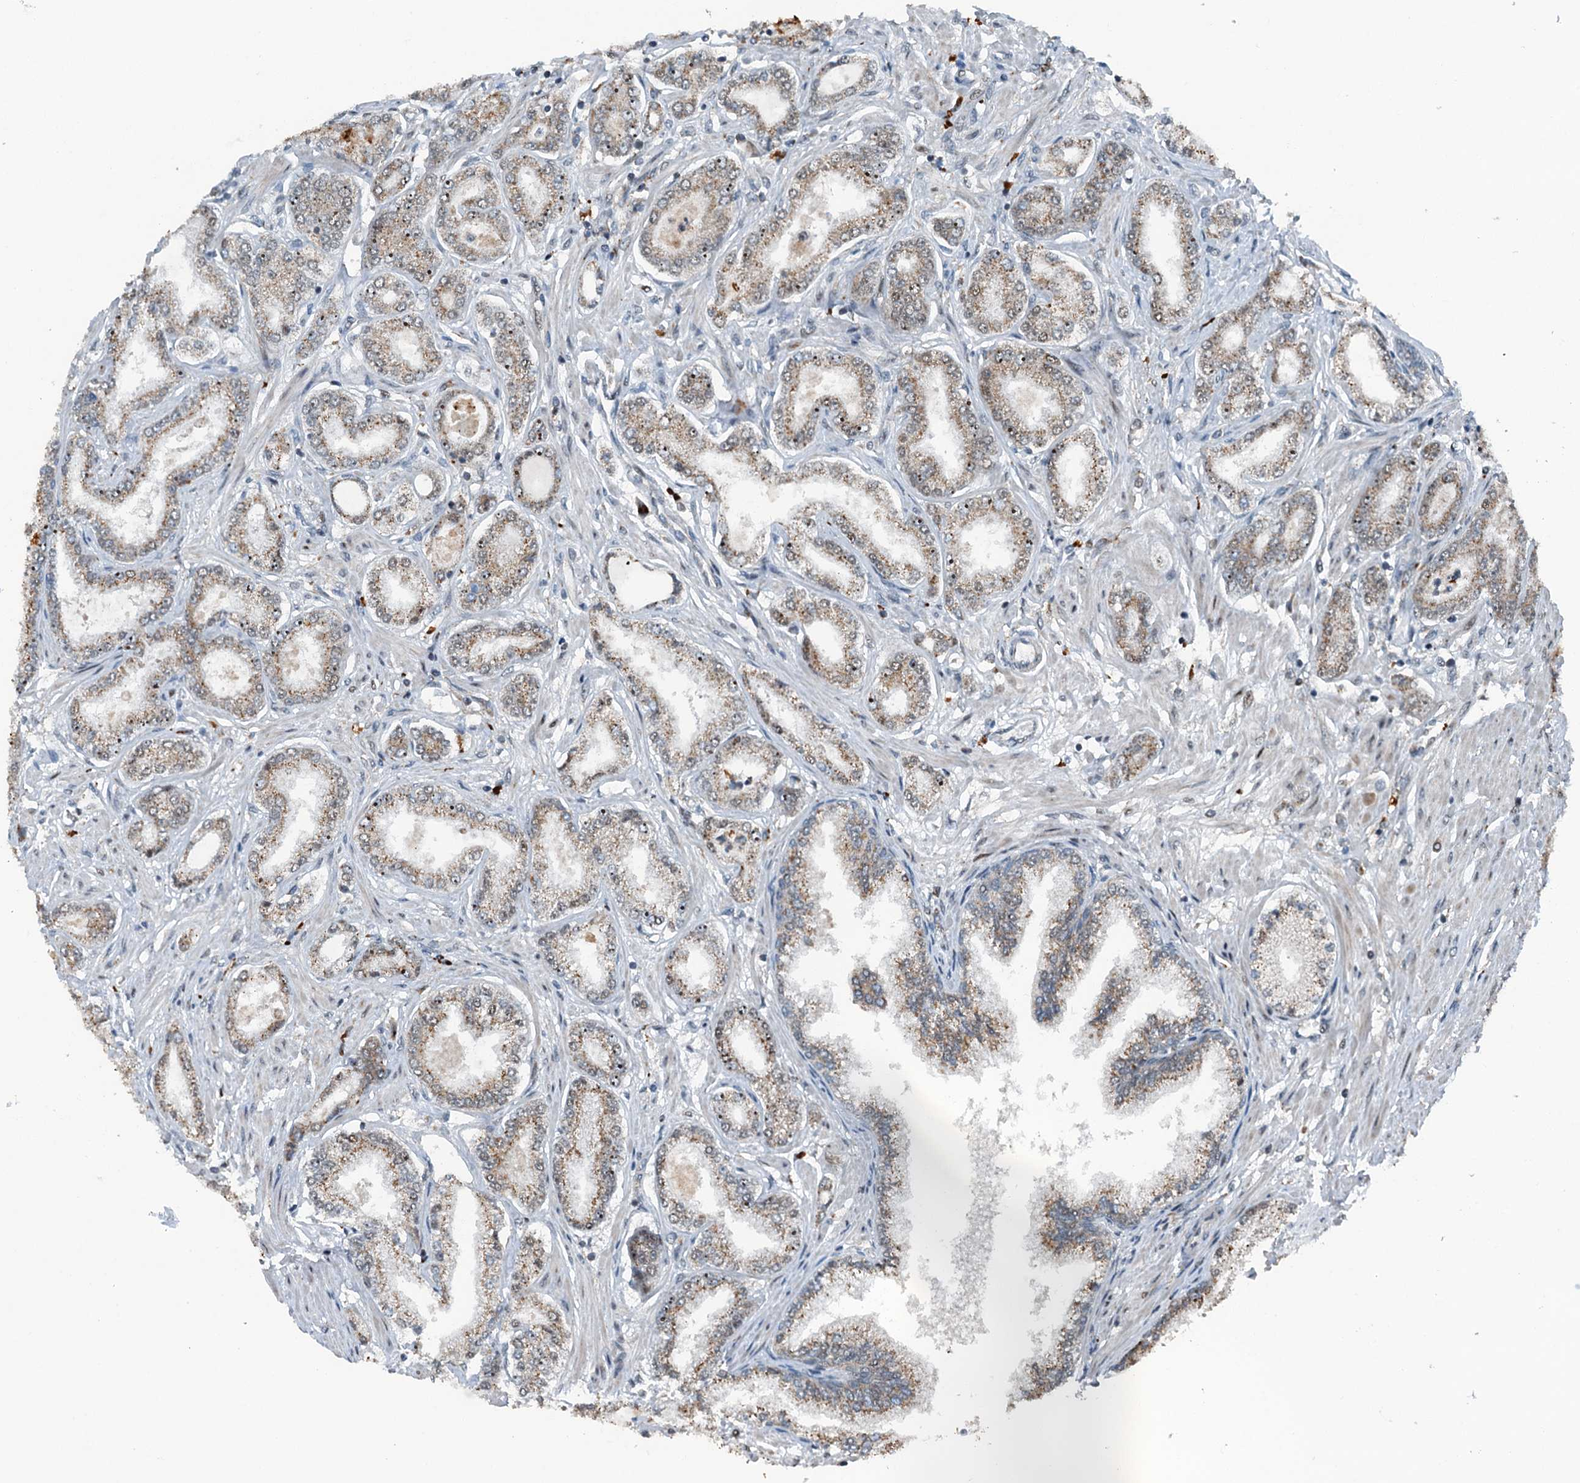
{"staining": {"intensity": "weak", "quantity": "25%-75%", "location": "cytoplasmic/membranous"}, "tissue": "prostate cancer", "cell_type": "Tumor cells", "image_type": "cancer", "snomed": [{"axis": "morphology", "description": "Adenocarcinoma, Low grade"}, {"axis": "topography", "description": "Prostate"}], "caption": "A high-resolution histopathology image shows immunohistochemistry staining of low-grade adenocarcinoma (prostate), which reveals weak cytoplasmic/membranous expression in approximately 25%-75% of tumor cells.", "gene": "BMERB1", "patient": {"sex": "male", "age": 63}}